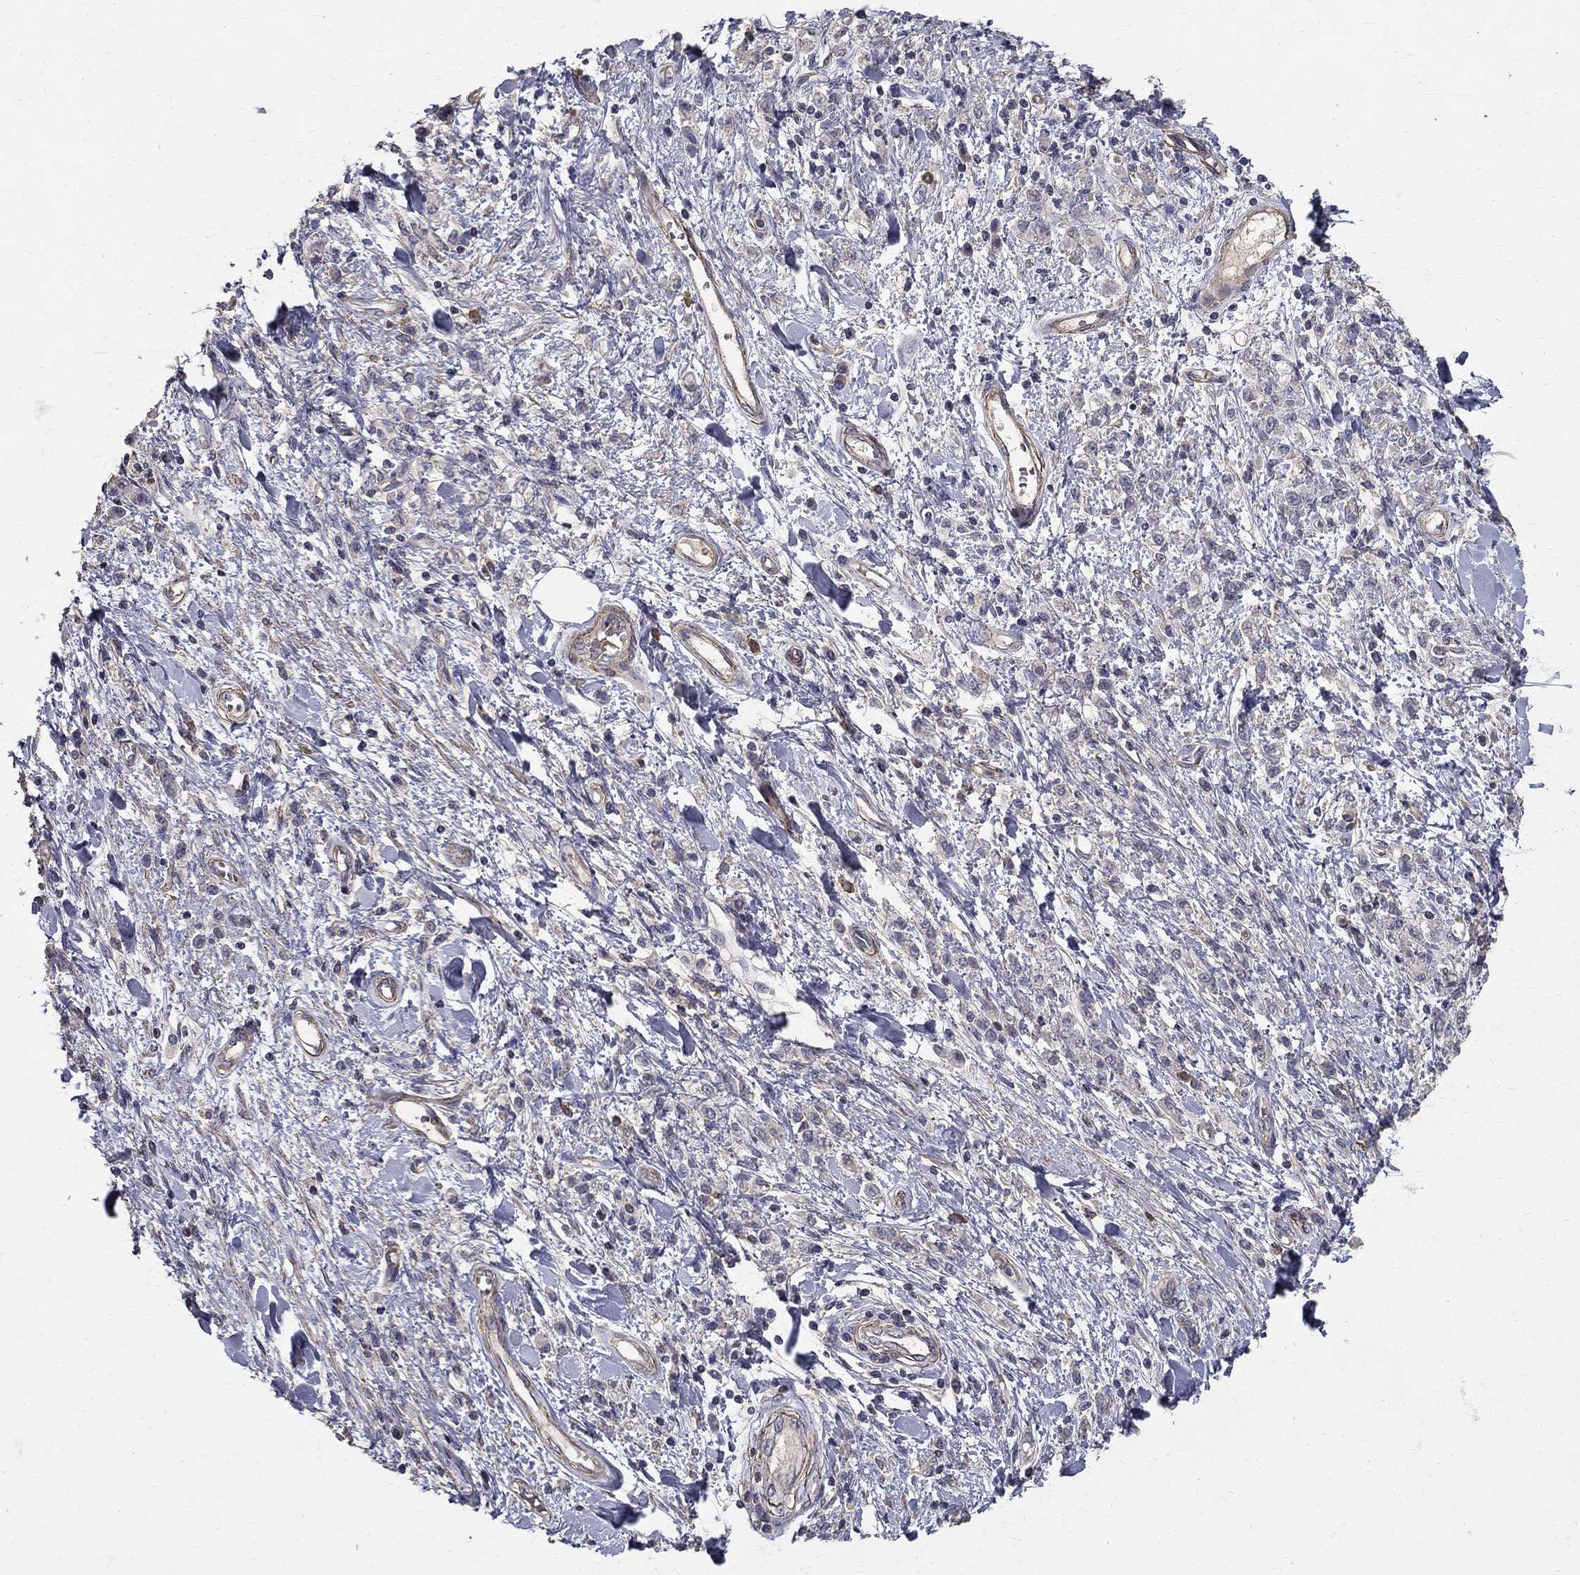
{"staining": {"intensity": "negative", "quantity": "none", "location": "none"}, "tissue": "stomach cancer", "cell_type": "Tumor cells", "image_type": "cancer", "snomed": [{"axis": "morphology", "description": "Adenocarcinoma, NOS"}, {"axis": "topography", "description": "Stomach"}], "caption": "Immunohistochemistry image of human stomach cancer (adenocarcinoma) stained for a protein (brown), which reveals no expression in tumor cells.", "gene": "MPP2", "patient": {"sex": "male", "age": 77}}